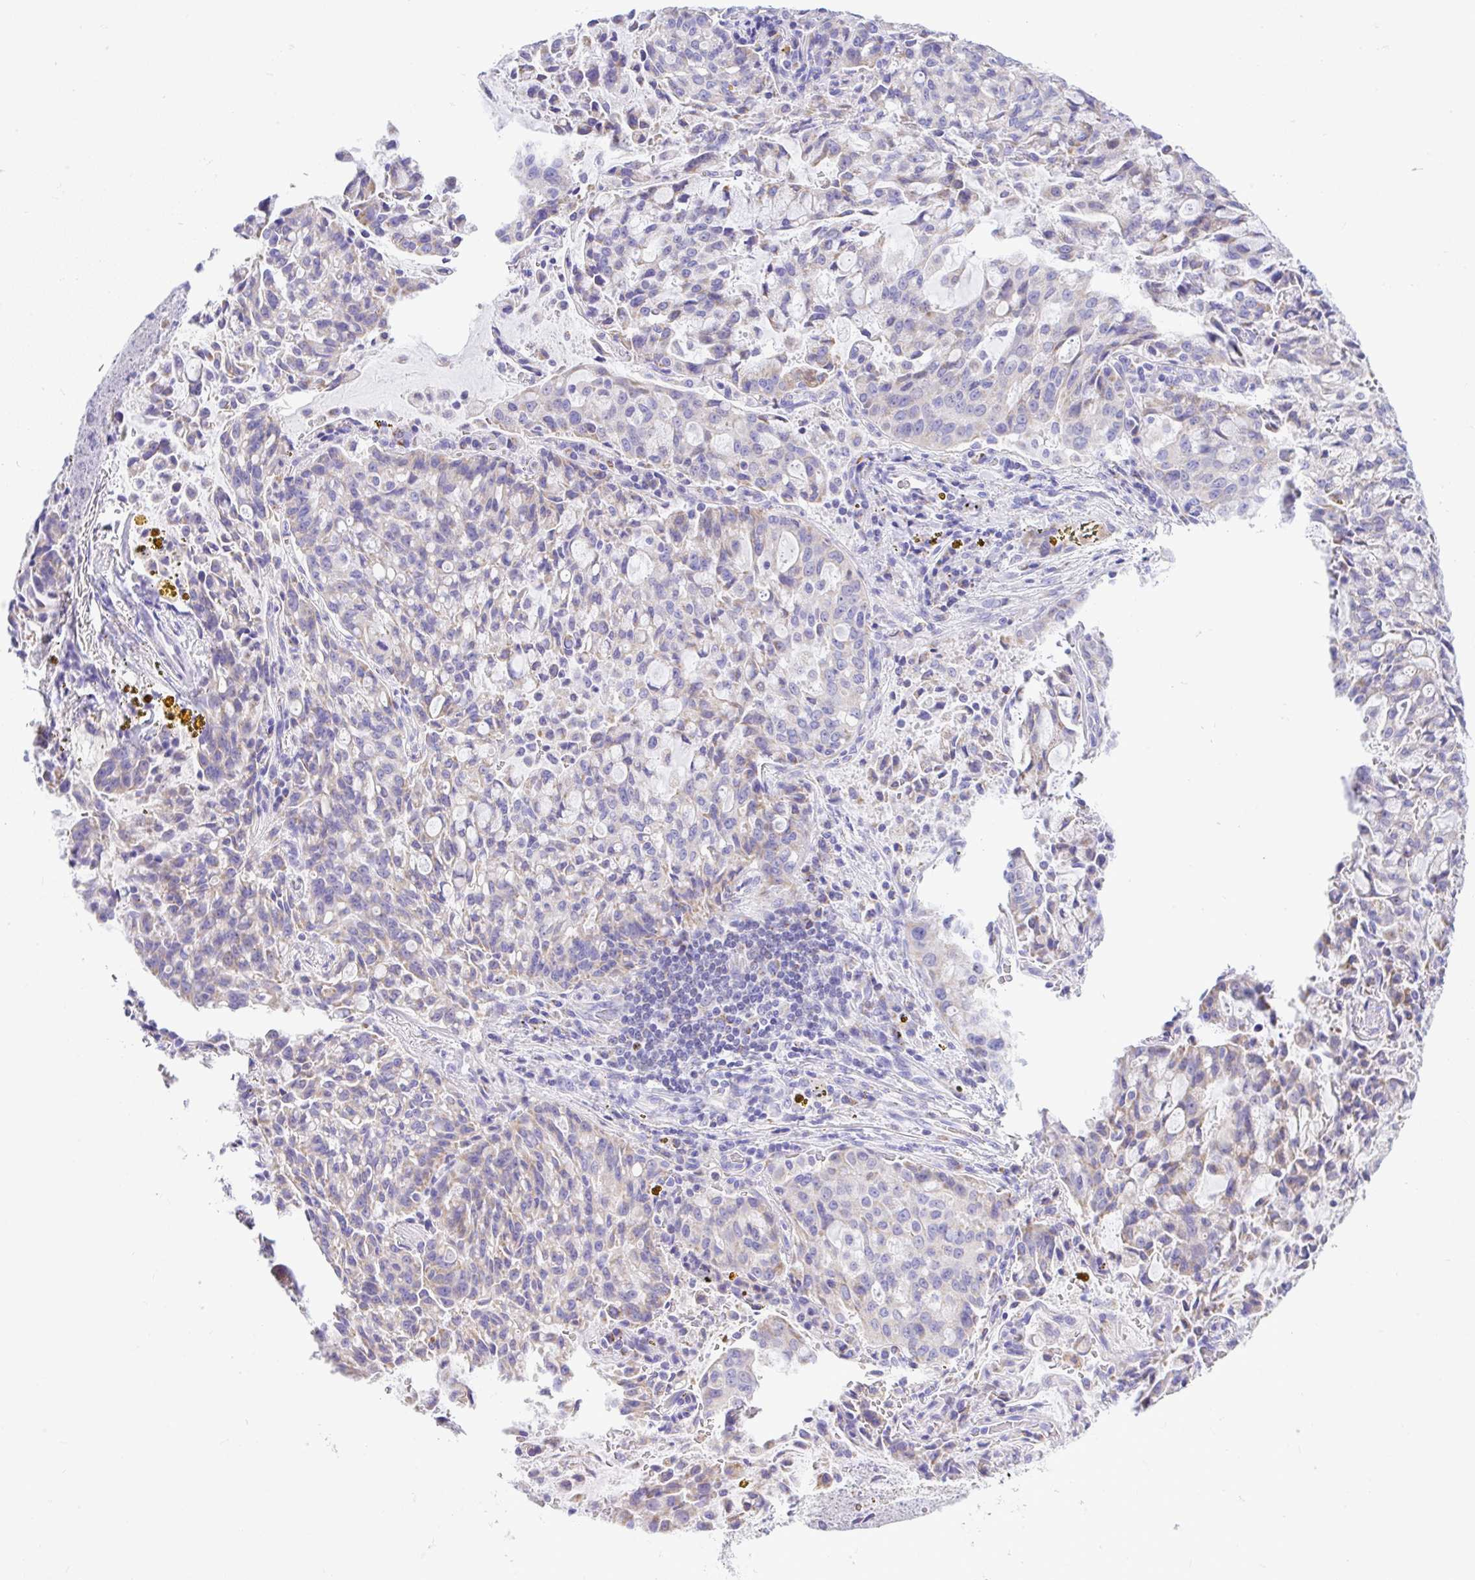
{"staining": {"intensity": "weak", "quantity": "<25%", "location": "cytoplasmic/membranous"}, "tissue": "lung cancer", "cell_type": "Tumor cells", "image_type": "cancer", "snomed": [{"axis": "morphology", "description": "Adenocarcinoma, NOS"}, {"axis": "topography", "description": "Lung"}], "caption": "This is an immunohistochemistry histopathology image of human lung cancer. There is no expression in tumor cells.", "gene": "SLC13A1", "patient": {"sex": "female", "age": 44}}